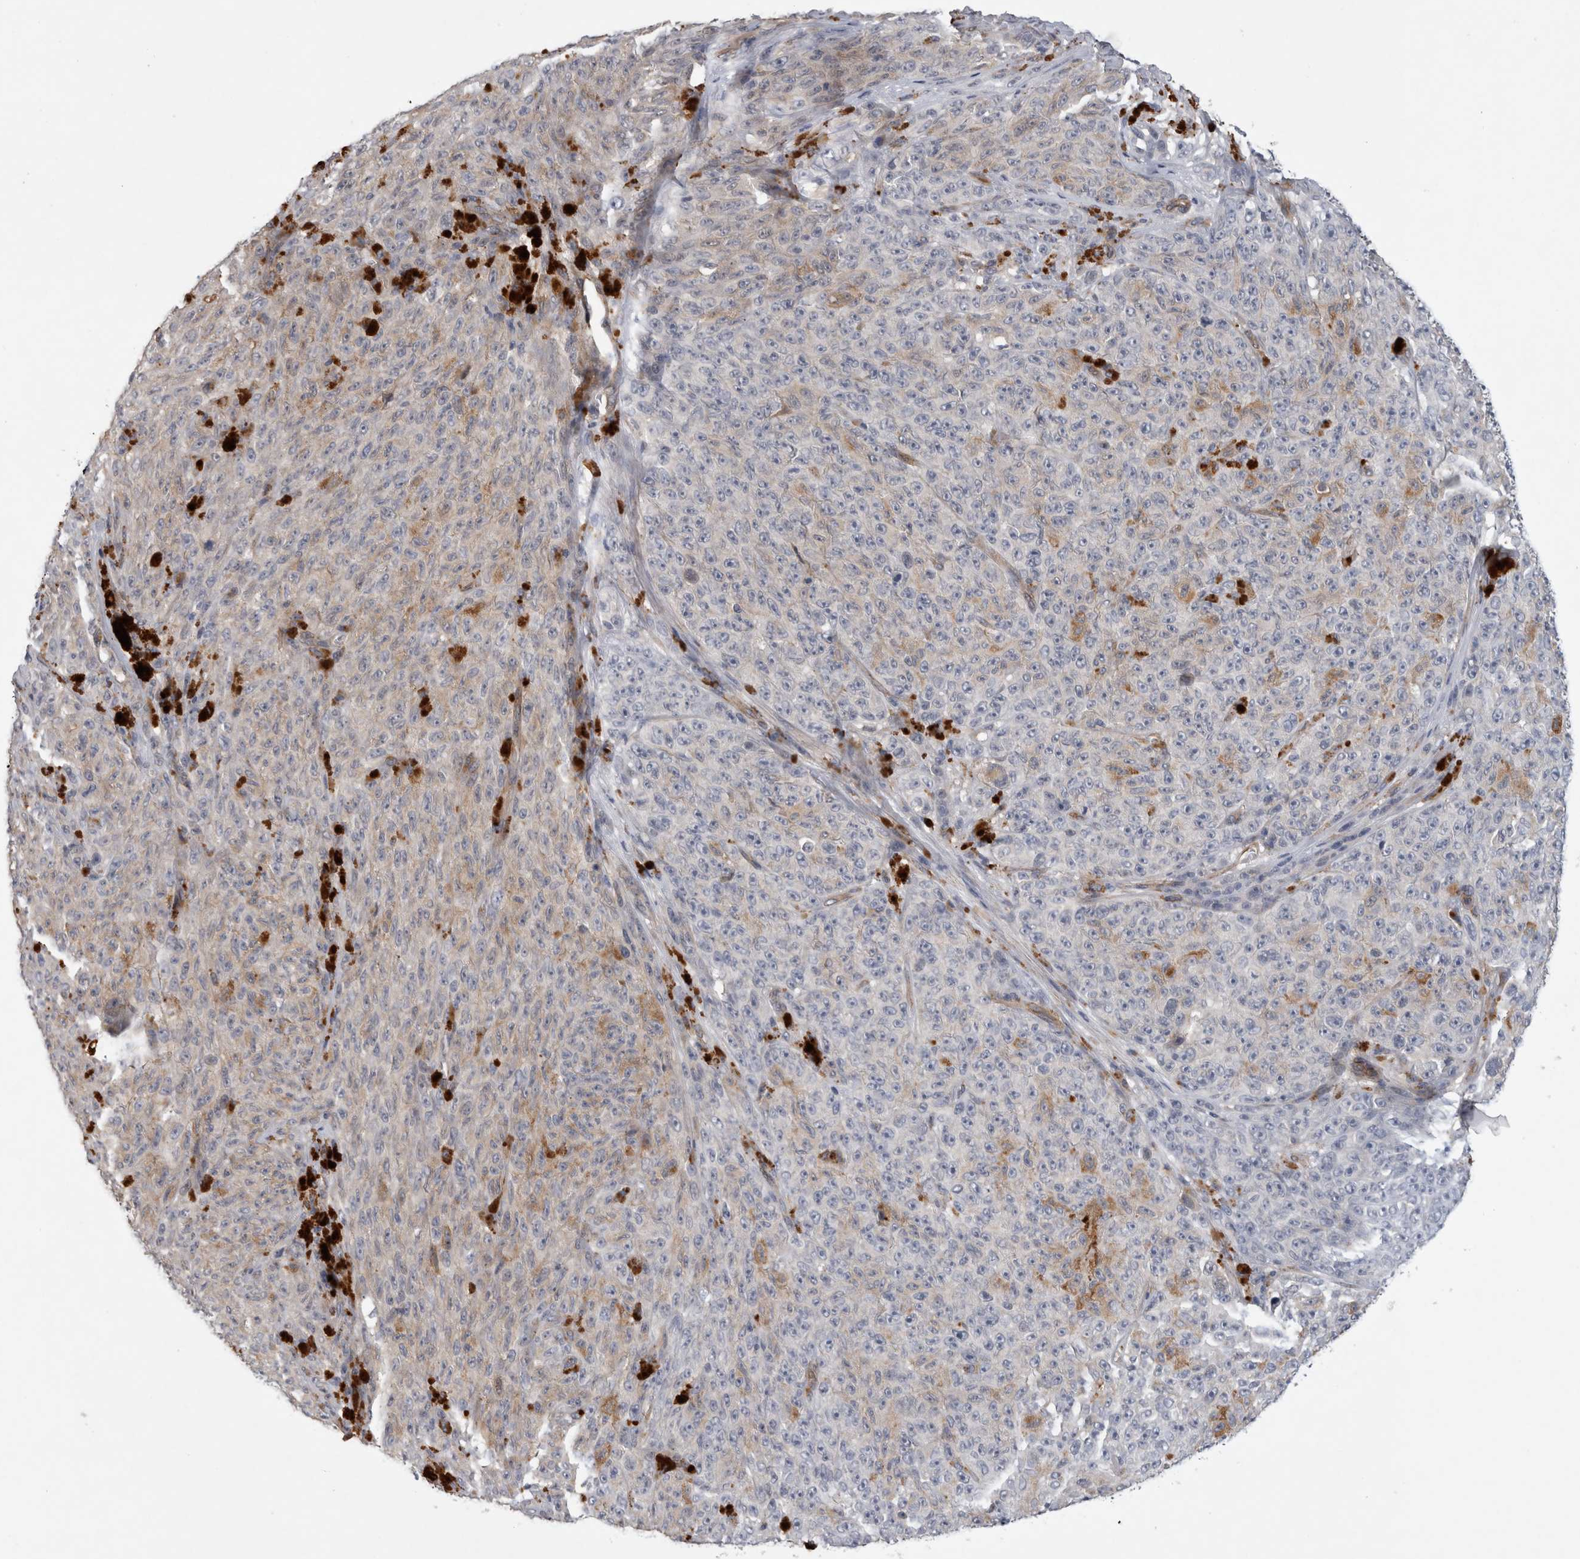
{"staining": {"intensity": "weak", "quantity": "25%-75%", "location": "cytoplasmic/membranous"}, "tissue": "melanoma", "cell_type": "Tumor cells", "image_type": "cancer", "snomed": [{"axis": "morphology", "description": "Malignant melanoma, NOS"}, {"axis": "topography", "description": "Skin"}], "caption": "Immunohistochemistry (DAB) staining of melanoma demonstrates weak cytoplasmic/membranous protein expression in approximately 25%-75% of tumor cells. The staining was performed using DAB (3,3'-diaminobenzidine) to visualize the protein expression in brown, while the nuclei were stained in blue with hematoxylin (Magnification: 20x).", "gene": "ANKFY1", "patient": {"sex": "female", "age": 82}}